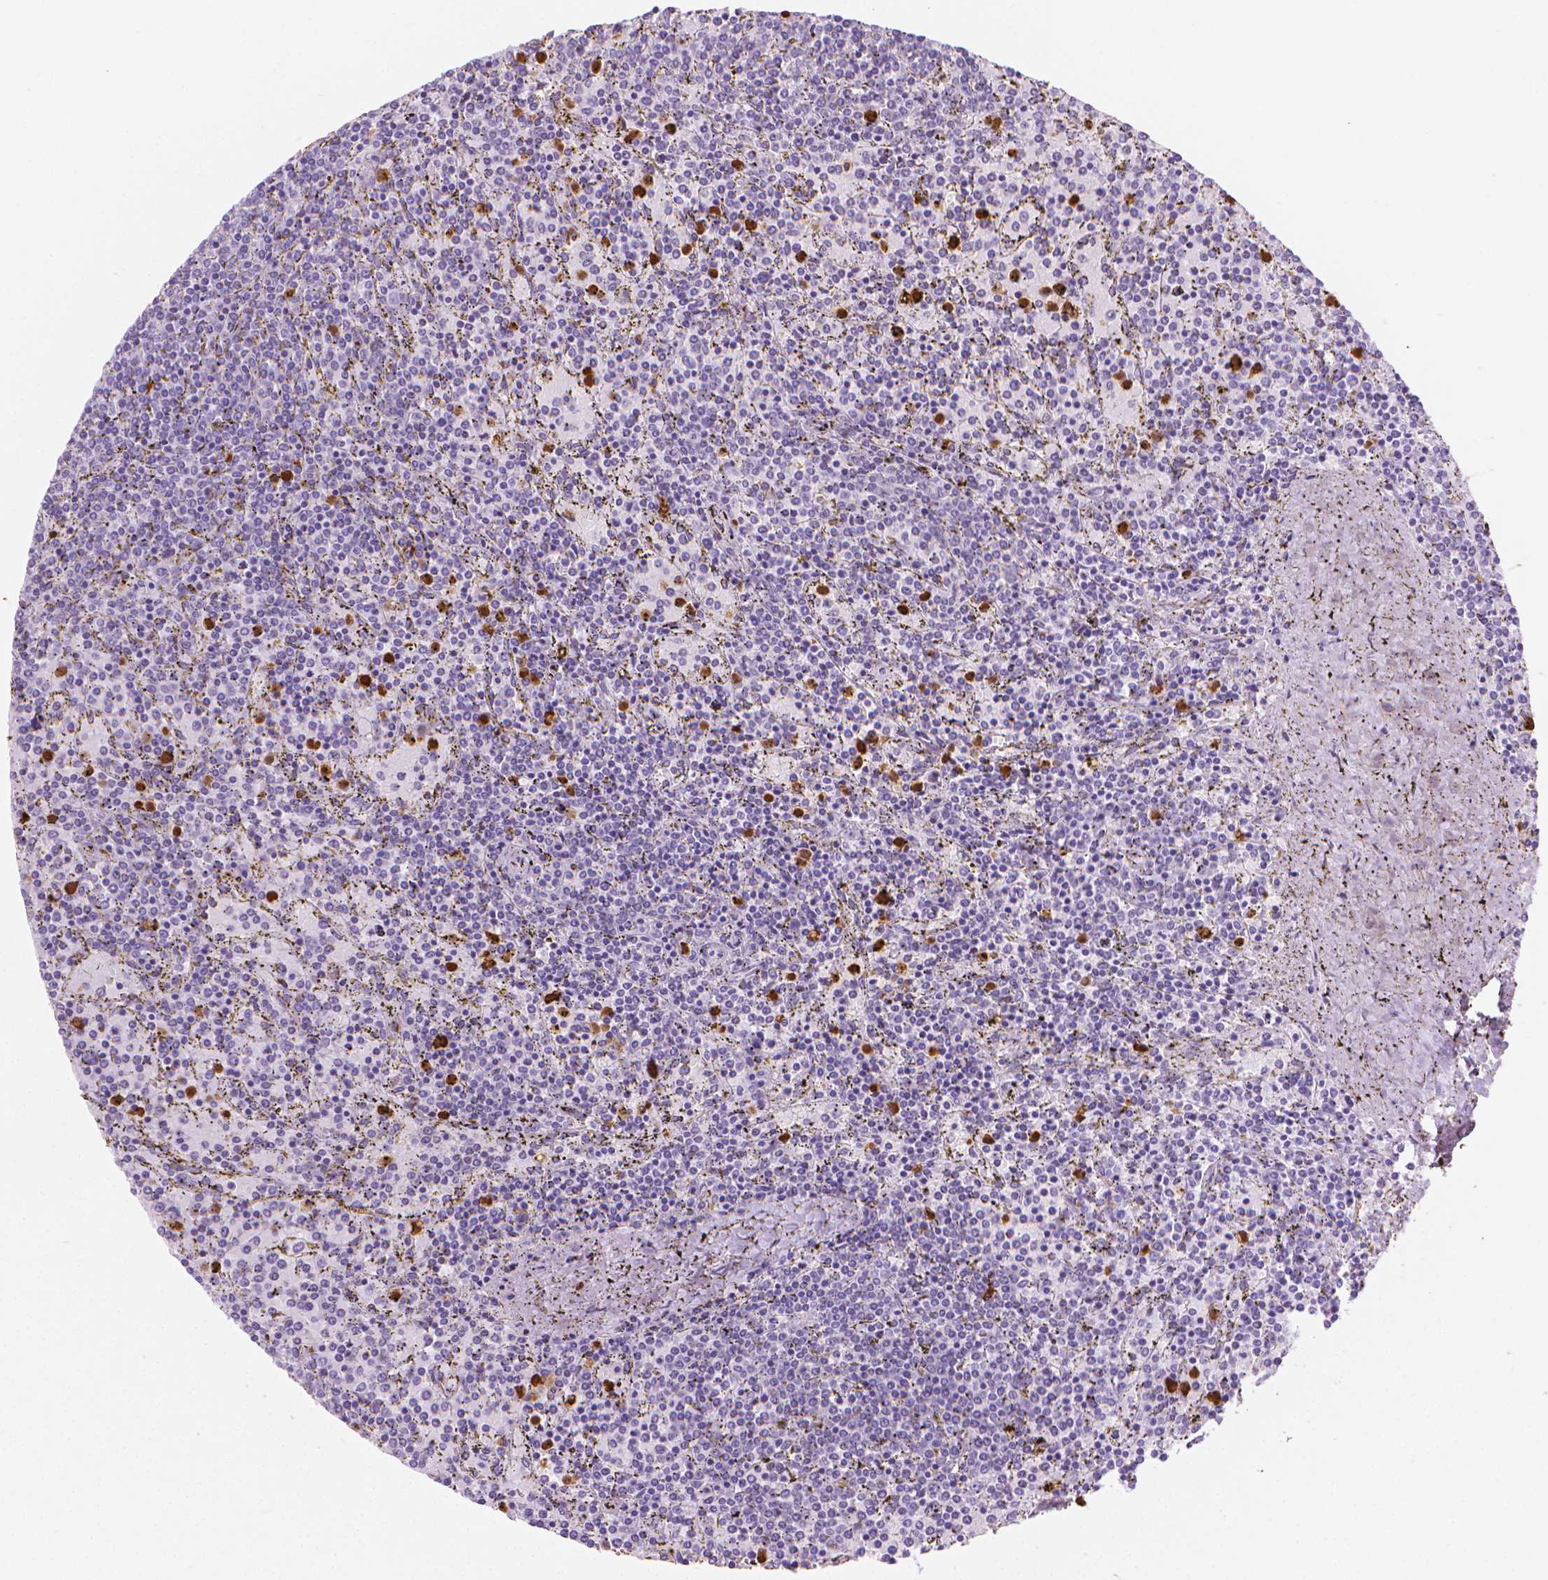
{"staining": {"intensity": "negative", "quantity": "none", "location": "none"}, "tissue": "lymphoma", "cell_type": "Tumor cells", "image_type": "cancer", "snomed": [{"axis": "morphology", "description": "Malignant lymphoma, non-Hodgkin's type, Low grade"}, {"axis": "topography", "description": "Spleen"}], "caption": "Image shows no protein expression in tumor cells of malignant lymphoma, non-Hodgkin's type (low-grade) tissue.", "gene": "CFAP52", "patient": {"sex": "female", "age": 77}}